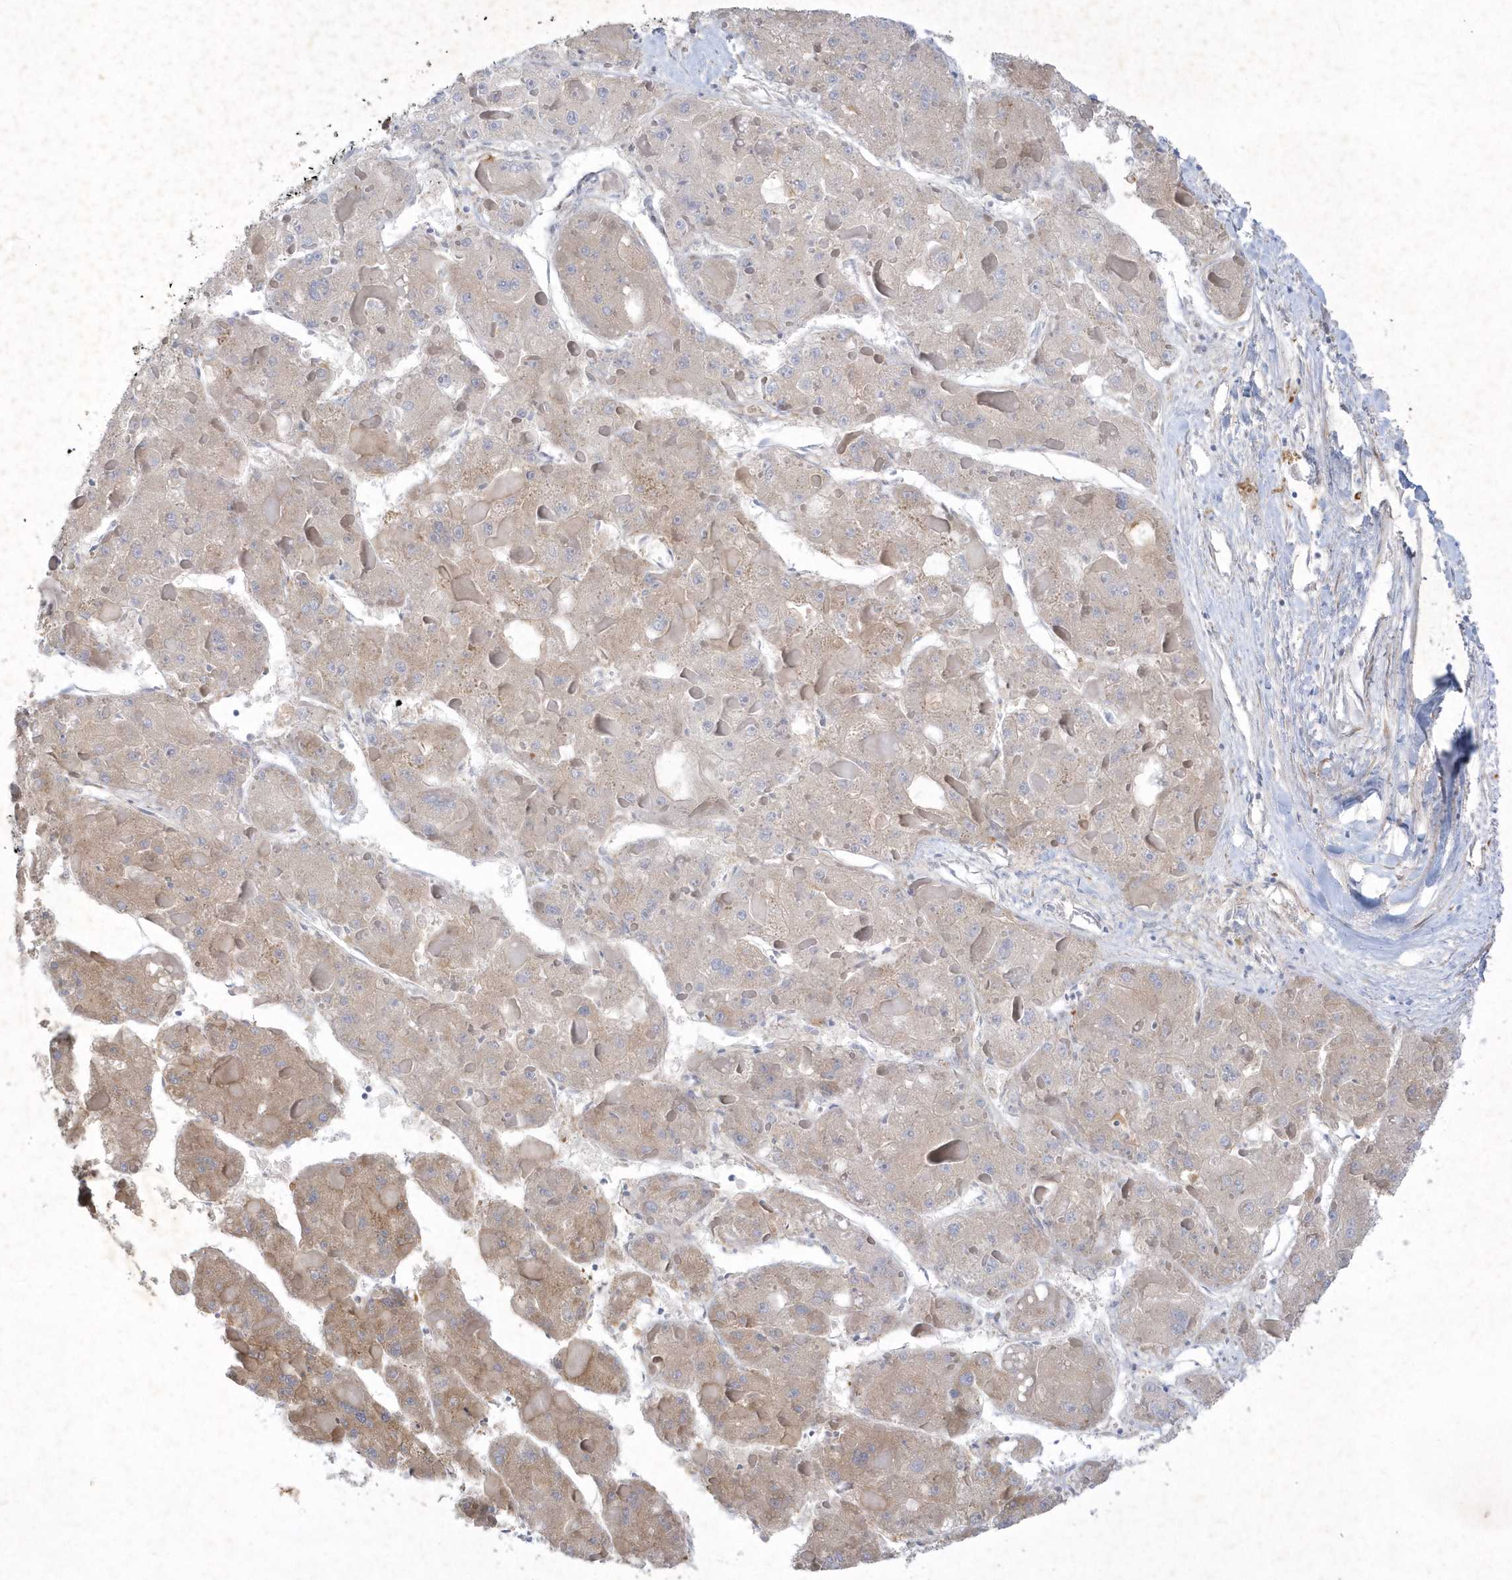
{"staining": {"intensity": "weak", "quantity": "25%-75%", "location": "cytoplasmic/membranous"}, "tissue": "liver cancer", "cell_type": "Tumor cells", "image_type": "cancer", "snomed": [{"axis": "morphology", "description": "Carcinoma, Hepatocellular, NOS"}, {"axis": "topography", "description": "Liver"}], "caption": "A high-resolution histopathology image shows immunohistochemistry (IHC) staining of hepatocellular carcinoma (liver), which shows weak cytoplasmic/membranous positivity in approximately 25%-75% of tumor cells.", "gene": "LARS1", "patient": {"sex": "female", "age": 73}}